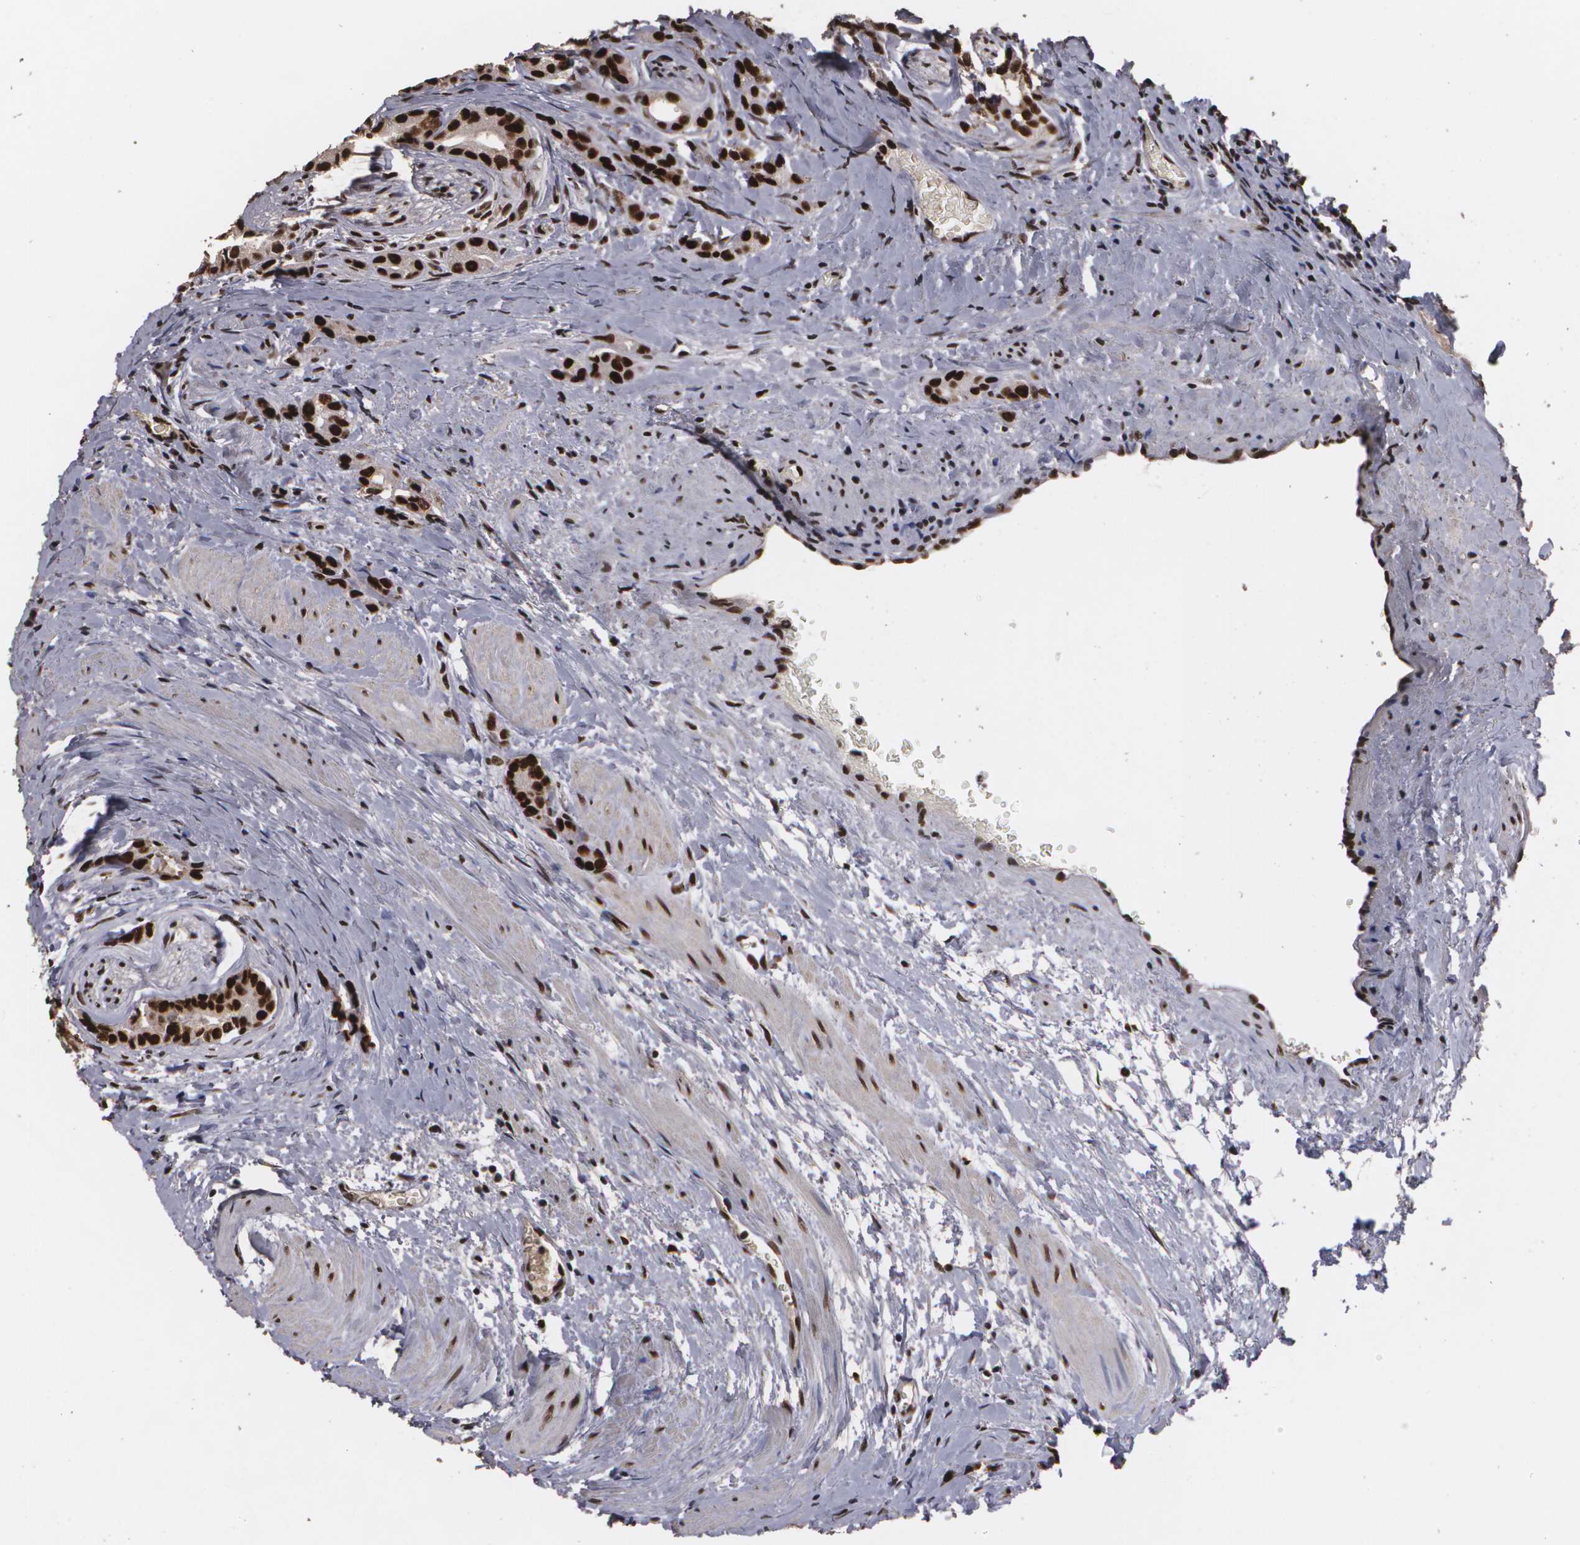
{"staining": {"intensity": "strong", "quantity": ">75%", "location": "nuclear"}, "tissue": "prostate cancer", "cell_type": "Tumor cells", "image_type": "cancer", "snomed": [{"axis": "morphology", "description": "Adenocarcinoma, Medium grade"}, {"axis": "topography", "description": "Prostate"}], "caption": "IHC of human adenocarcinoma (medium-grade) (prostate) exhibits high levels of strong nuclear expression in about >75% of tumor cells.", "gene": "RCOR1", "patient": {"sex": "male", "age": 59}}